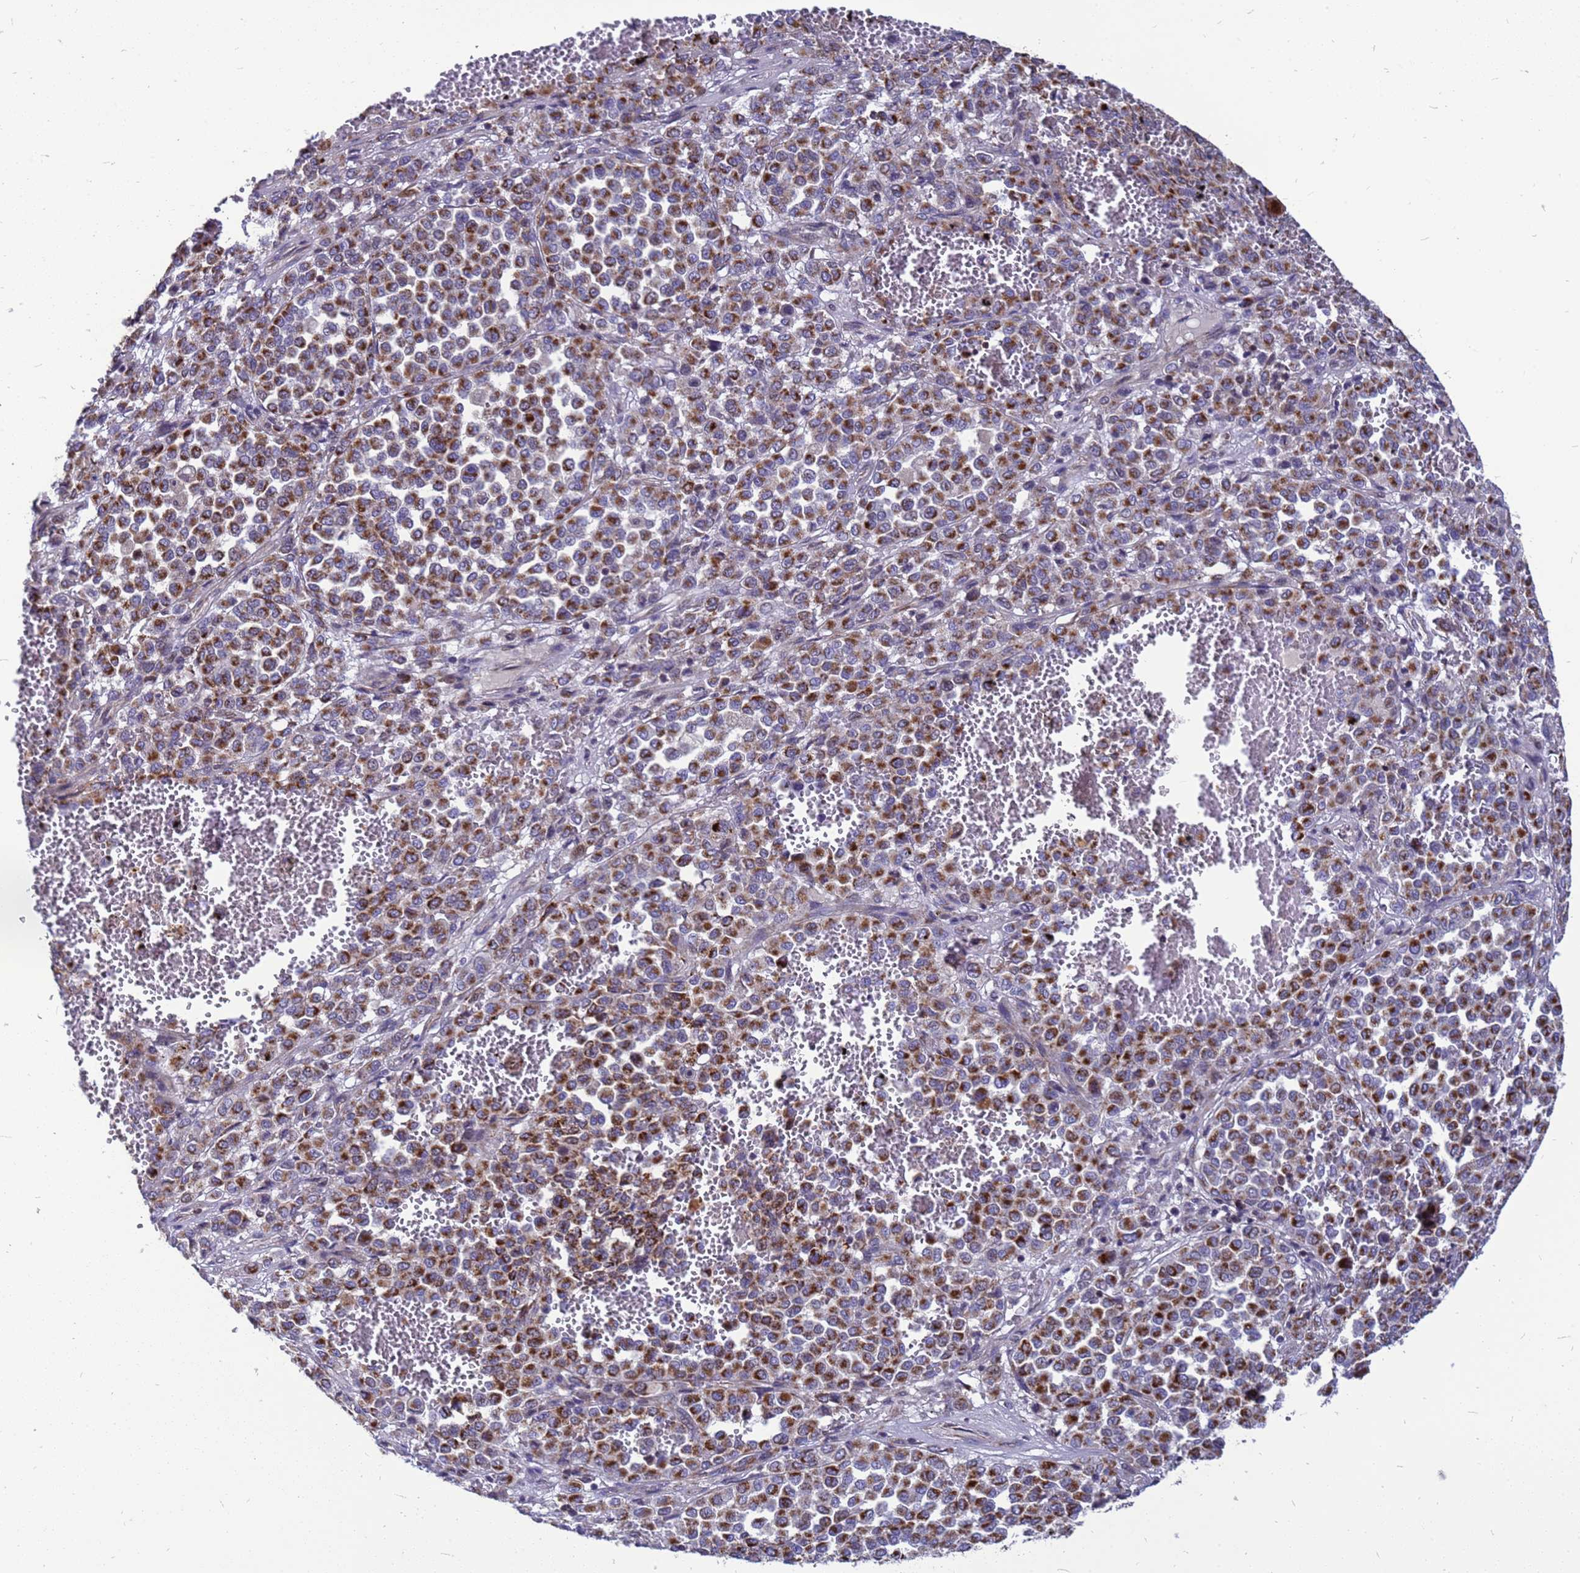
{"staining": {"intensity": "moderate", "quantity": ">75%", "location": "cytoplasmic/membranous"}, "tissue": "melanoma", "cell_type": "Tumor cells", "image_type": "cancer", "snomed": [{"axis": "morphology", "description": "Malignant melanoma, Metastatic site"}, {"axis": "topography", "description": "Pancreas"}], "caption": "A high-resolution image shows immunohistochemistry (IHC) staining of melanoma, which shows moderate cytoplasmic/membranous expression in approximately >75% of tumor cells.", "gene": "CMC4", "patient": {"sex": "female", "age": 30}}